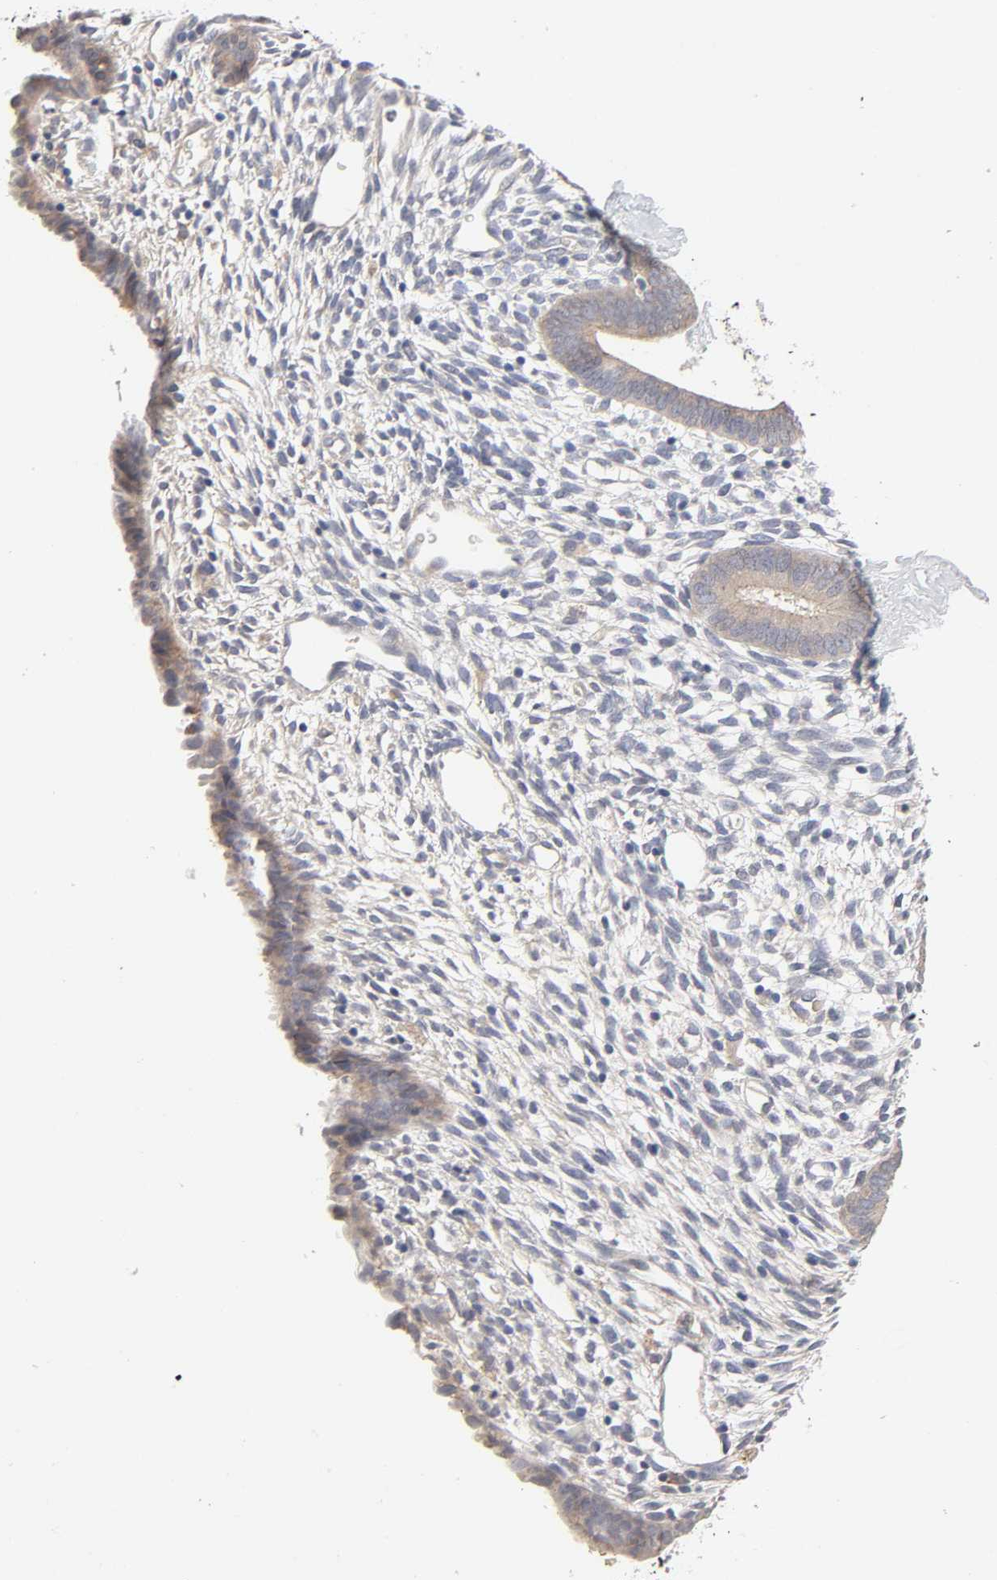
{"staining": {"intensity": "negative", "quantity": "none", "location": "none"}, "tissue": "endometrium", "cell_type": "Cells in endometrial stroma", "image_type": "normal", "snomed": [{"axis": "morphology", "description": "Normal tissue, NOS"}, {"axis": "topography", "description": "Endometrium"}], "caption": "Image shows no significant protein positivity in cells in endometrial stroma of unremarkable endometrium. Nuclei are stained in blue.", "gene": "CXADR", "patient": {"sex": "female", "age": 57}}